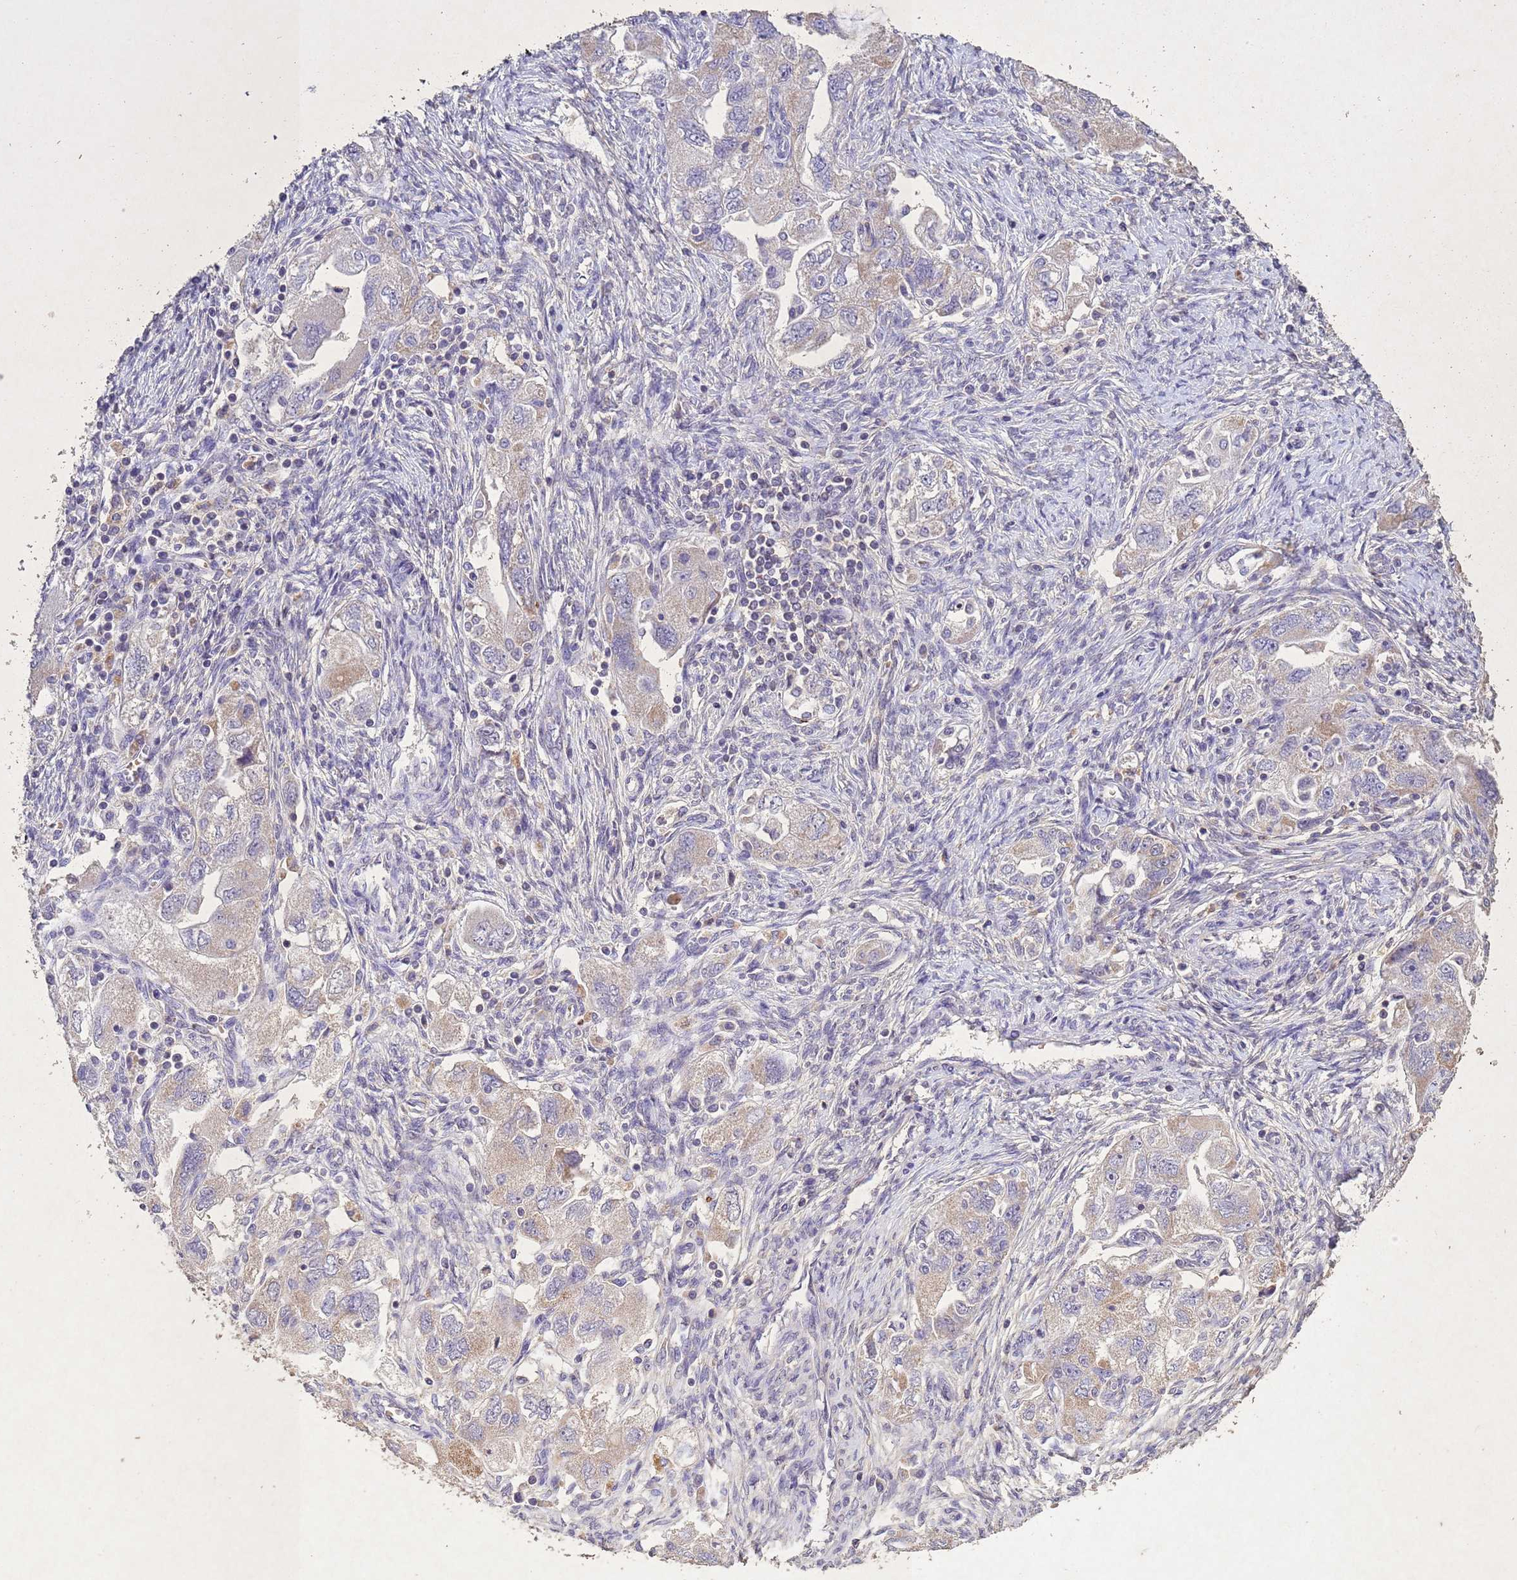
{"staining": {"intensity": "negative", "quantity": "none", "location": "none"}, "tissue": "ovarian cancer", "cell_type": "Tumor cells", "image_type": "cancer", "snomed": [{"axis": "morphology", "description": "Carcinoma, NOS"}, {"axis": "morphology", "description": "Cystadenocarcinoma, serous, NOS"}, {"axis": "topography", "description": "Ovary"}], "caption": "DAB immunohistochemical staining of human ovarian cancer (serous cystadenocarcinoma) reveals no significant staining in tumor cells.", "gene": "NLRP11", "patient": {"sex": "female", "age": 69}}